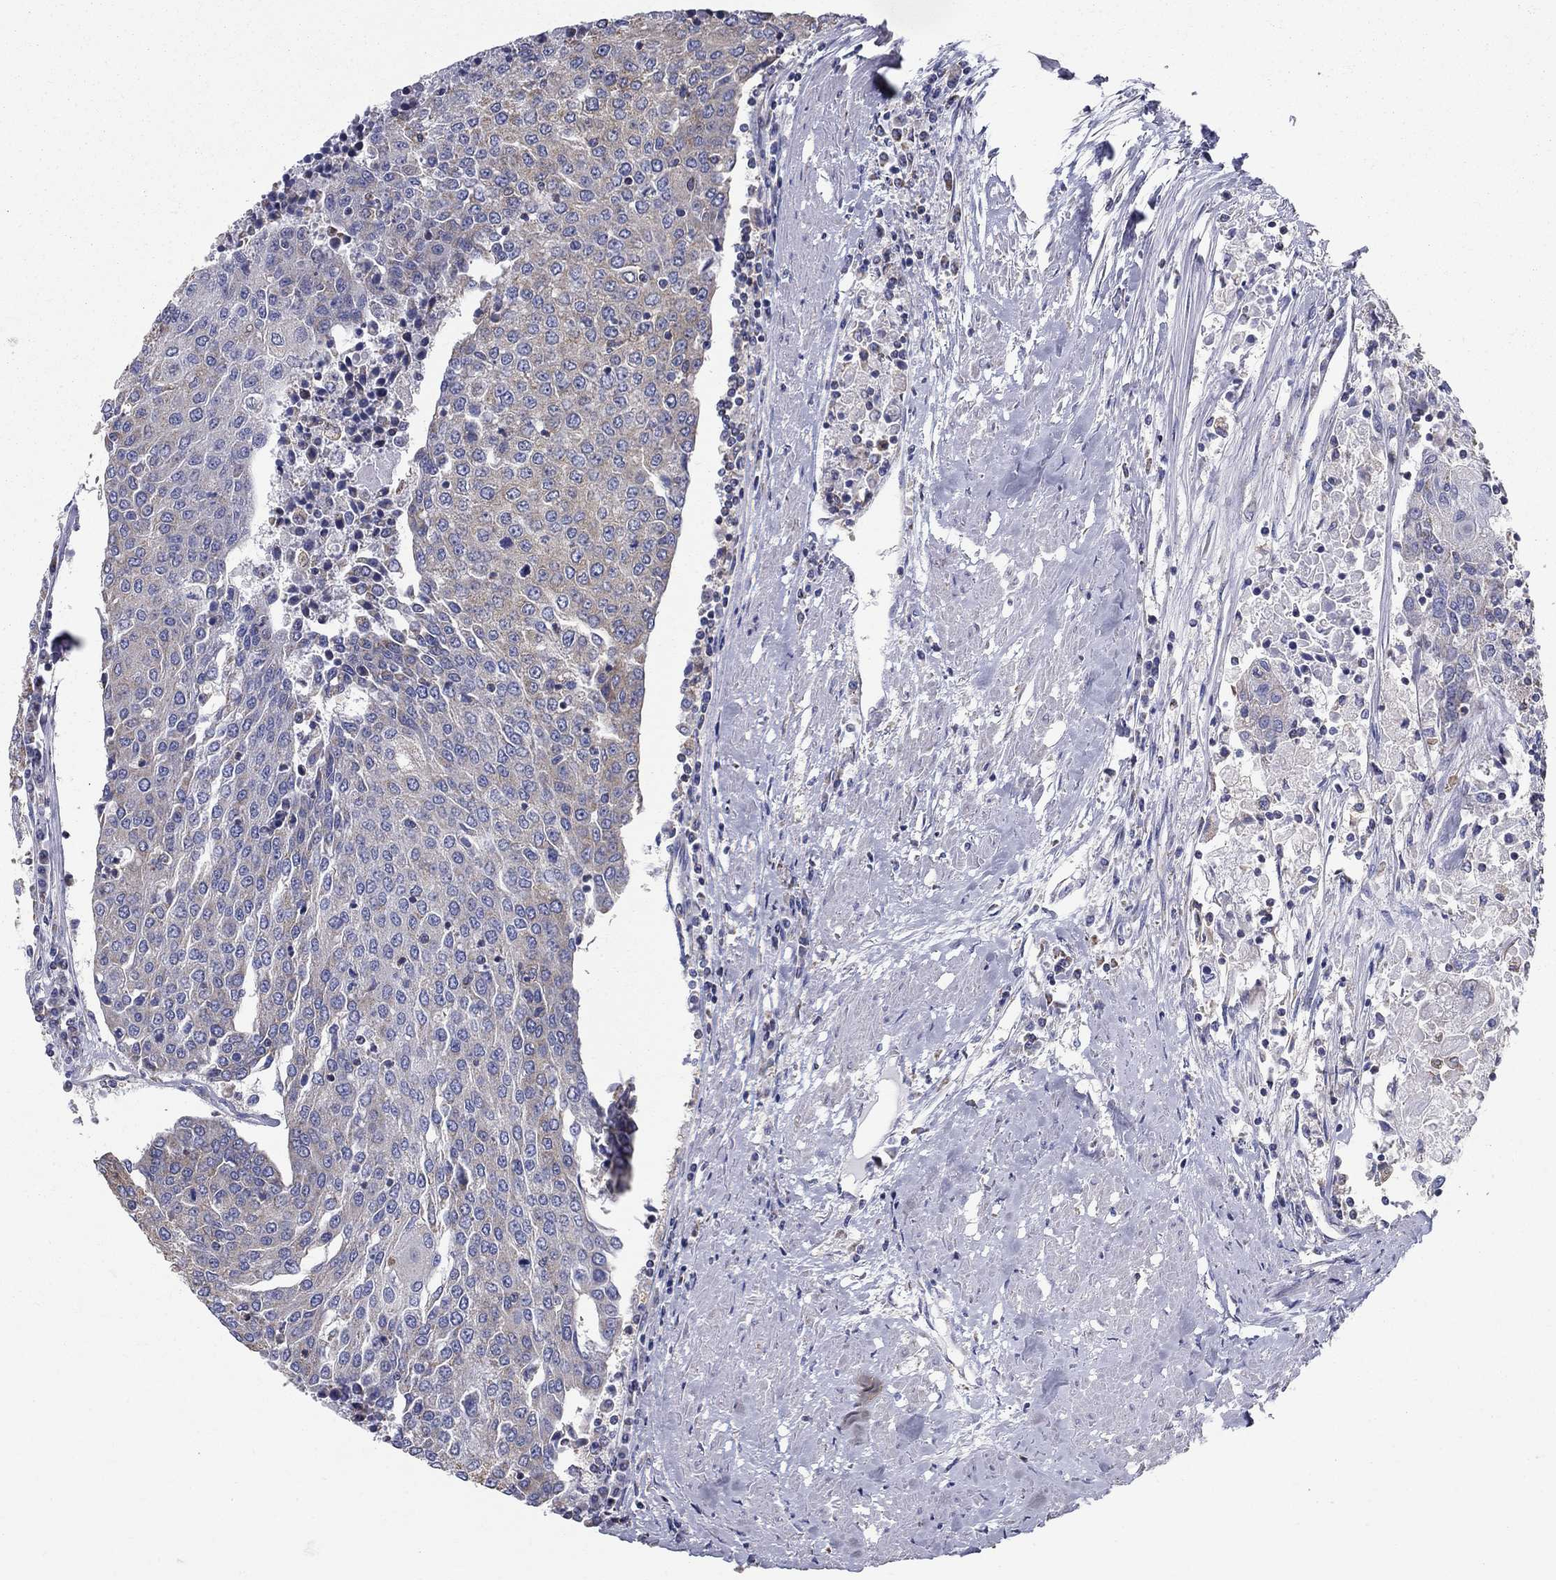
{"staining": {"intensity": "negative", "quantity": "none", "location": "none"}, "tissue": "urothelial cancer", "cell_type": "Tumor cells", "image_type": "cancer", "snomed": [{"axis": "morphology", "description": "Urothelial carcinoma, High grade"}, {"axis": "topography", "description": "Urinary bladder"}], "caption": "This is a photomicrograph of immunohistochemistry (IHC) staining of high-grade urothelial carcinoma, which shows no staining in tumor cells.", "gene": "NME5", "patient": {"sex": "female", "age": 85}}